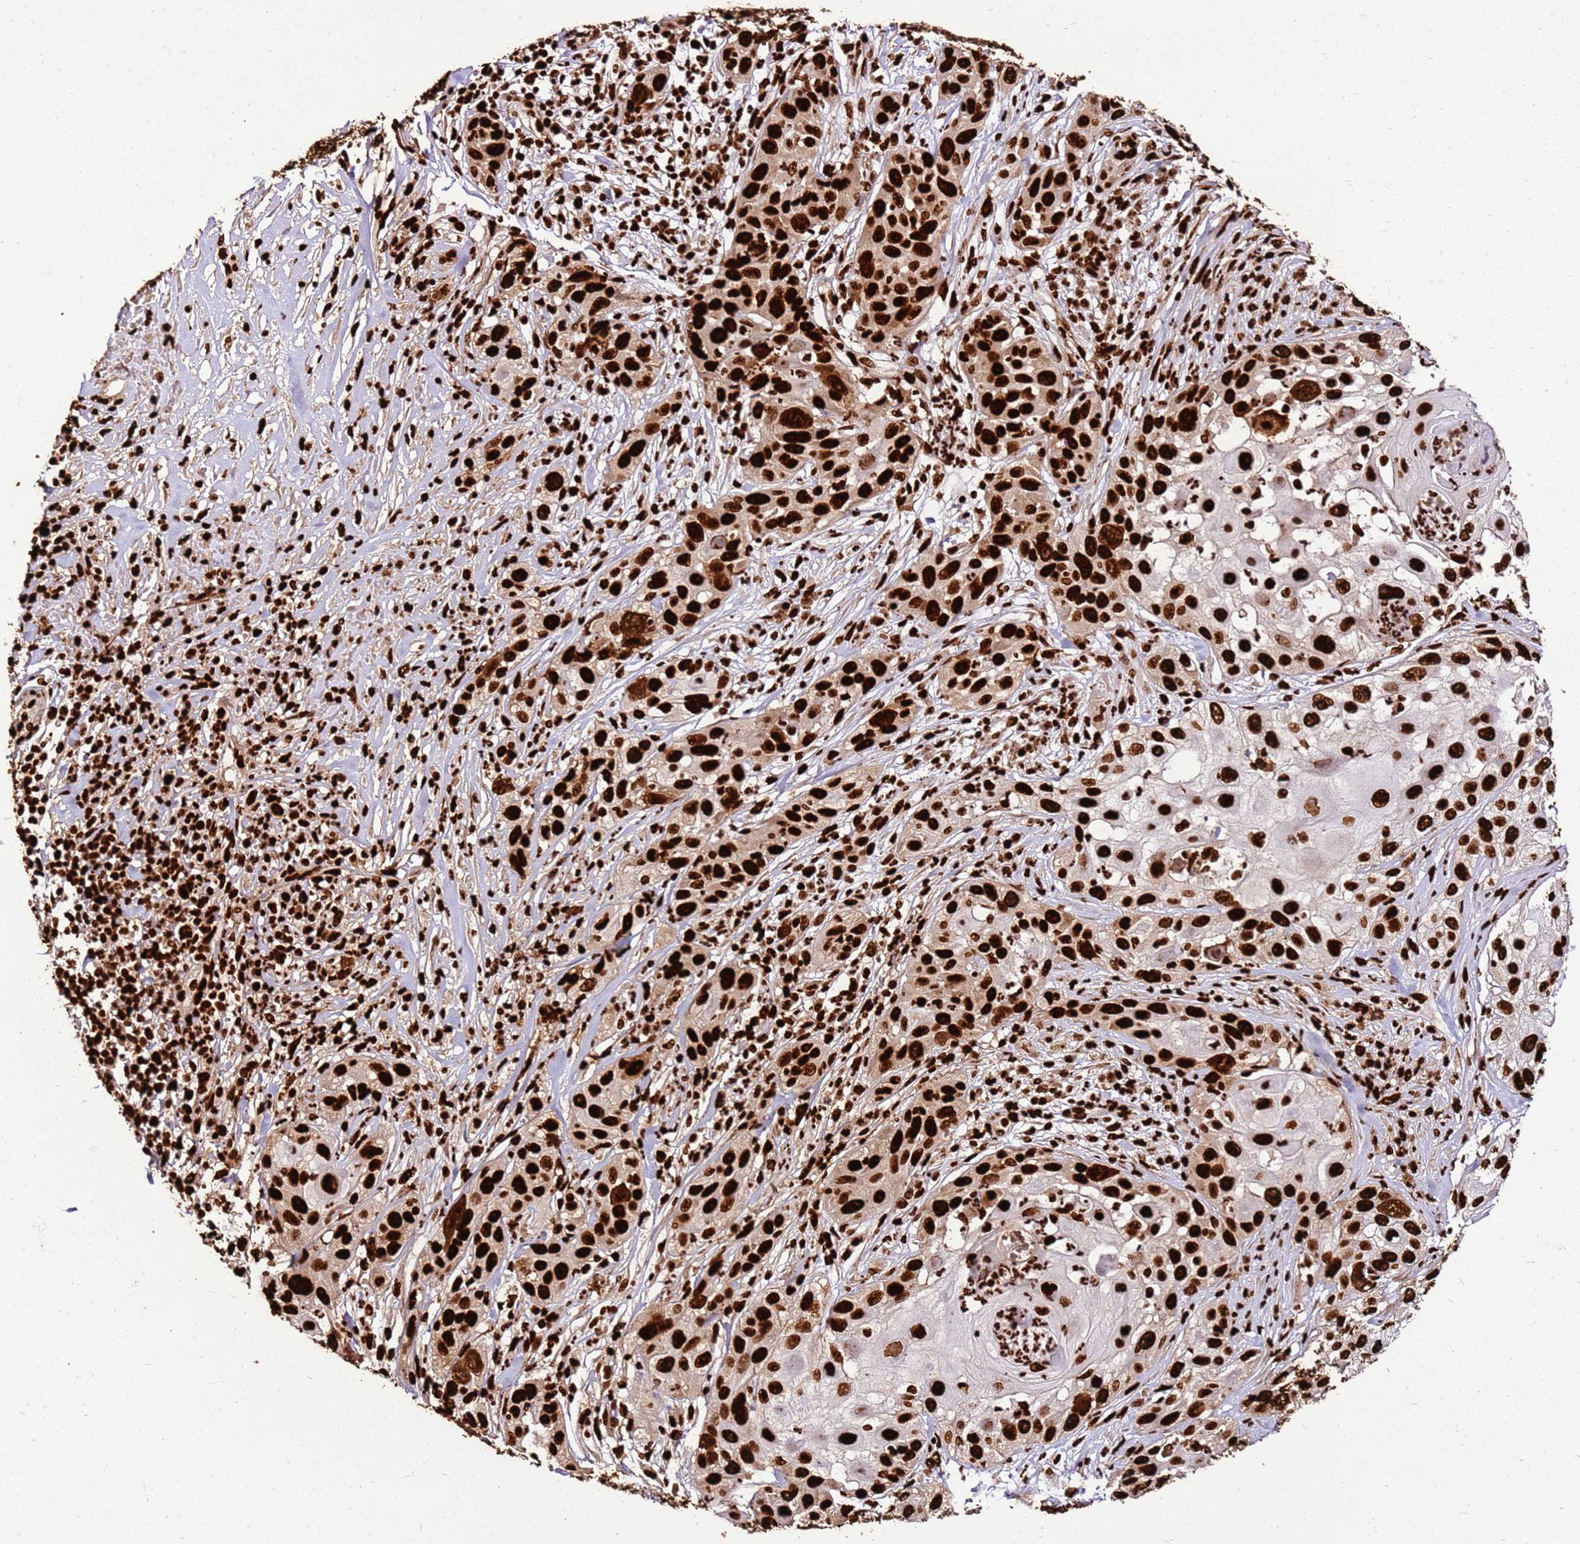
{"staining": {"intensity": "strong", "quantity": ">75%", "location": "nuclear"}, "tissue": "skin cancer", "cell_type": "Tumor cells", "image_type": "cancer", "snomed": [{"axis": "morphology", "description": "Squamous cell carcinoma, NOS"}, {"axis": "topography", "description": "Skin"}], "caption": "A histopathology image of human skin cancer (squamous cell carcinoma) stained for a protein demonstrates strong nuclear brown staining in tumor cells. Using DAB (brown) and hematoxylin (blue) stains, captured at high magnification using brightfield microscopy.", "gene": "HNRNPAB", "patient": {"sex": "female", "age": 44}}